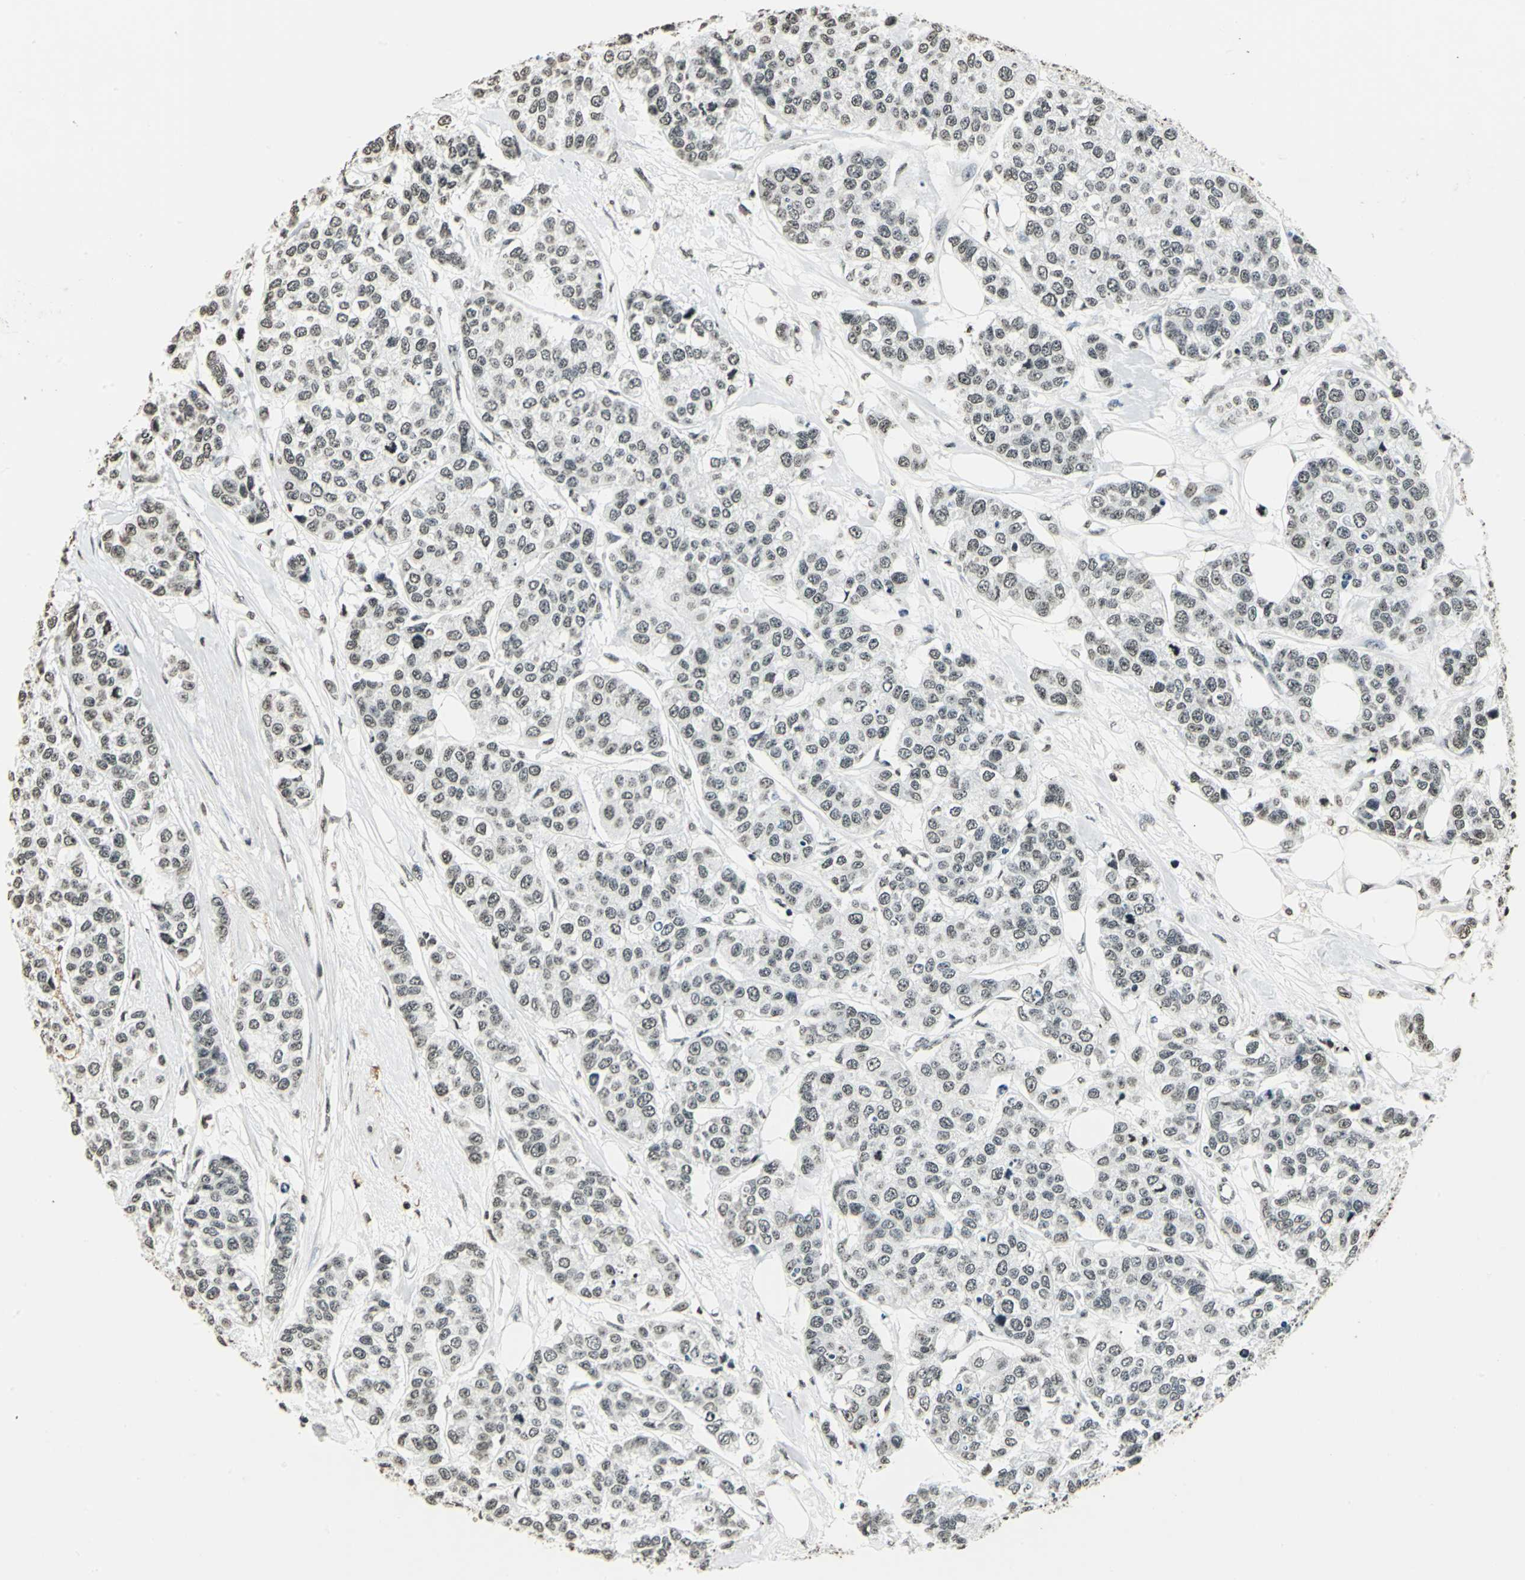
{"staining": {"intensity": "weak", "quantity": ">75%", "location": "nuclear"}, "tissue": "breast cancer", "cell_type": "Tumor cells", "image_type": "cancer", "snomed": [{"axis": "morphology", "description": "Duct carcinoma"}, {"axis": "topography", "description": "Breast"}], "caption": "Protein staining reveals weak nuclear positivity in approximately >75% of tumor cells in breast intraductal carcinoma. (DAB (3,3'-diaminobenzidine) = brown stain, brightfield microscopy at high magnification).", "gene": "MCM4", "patient": {"sex": "female", "age": 51}}